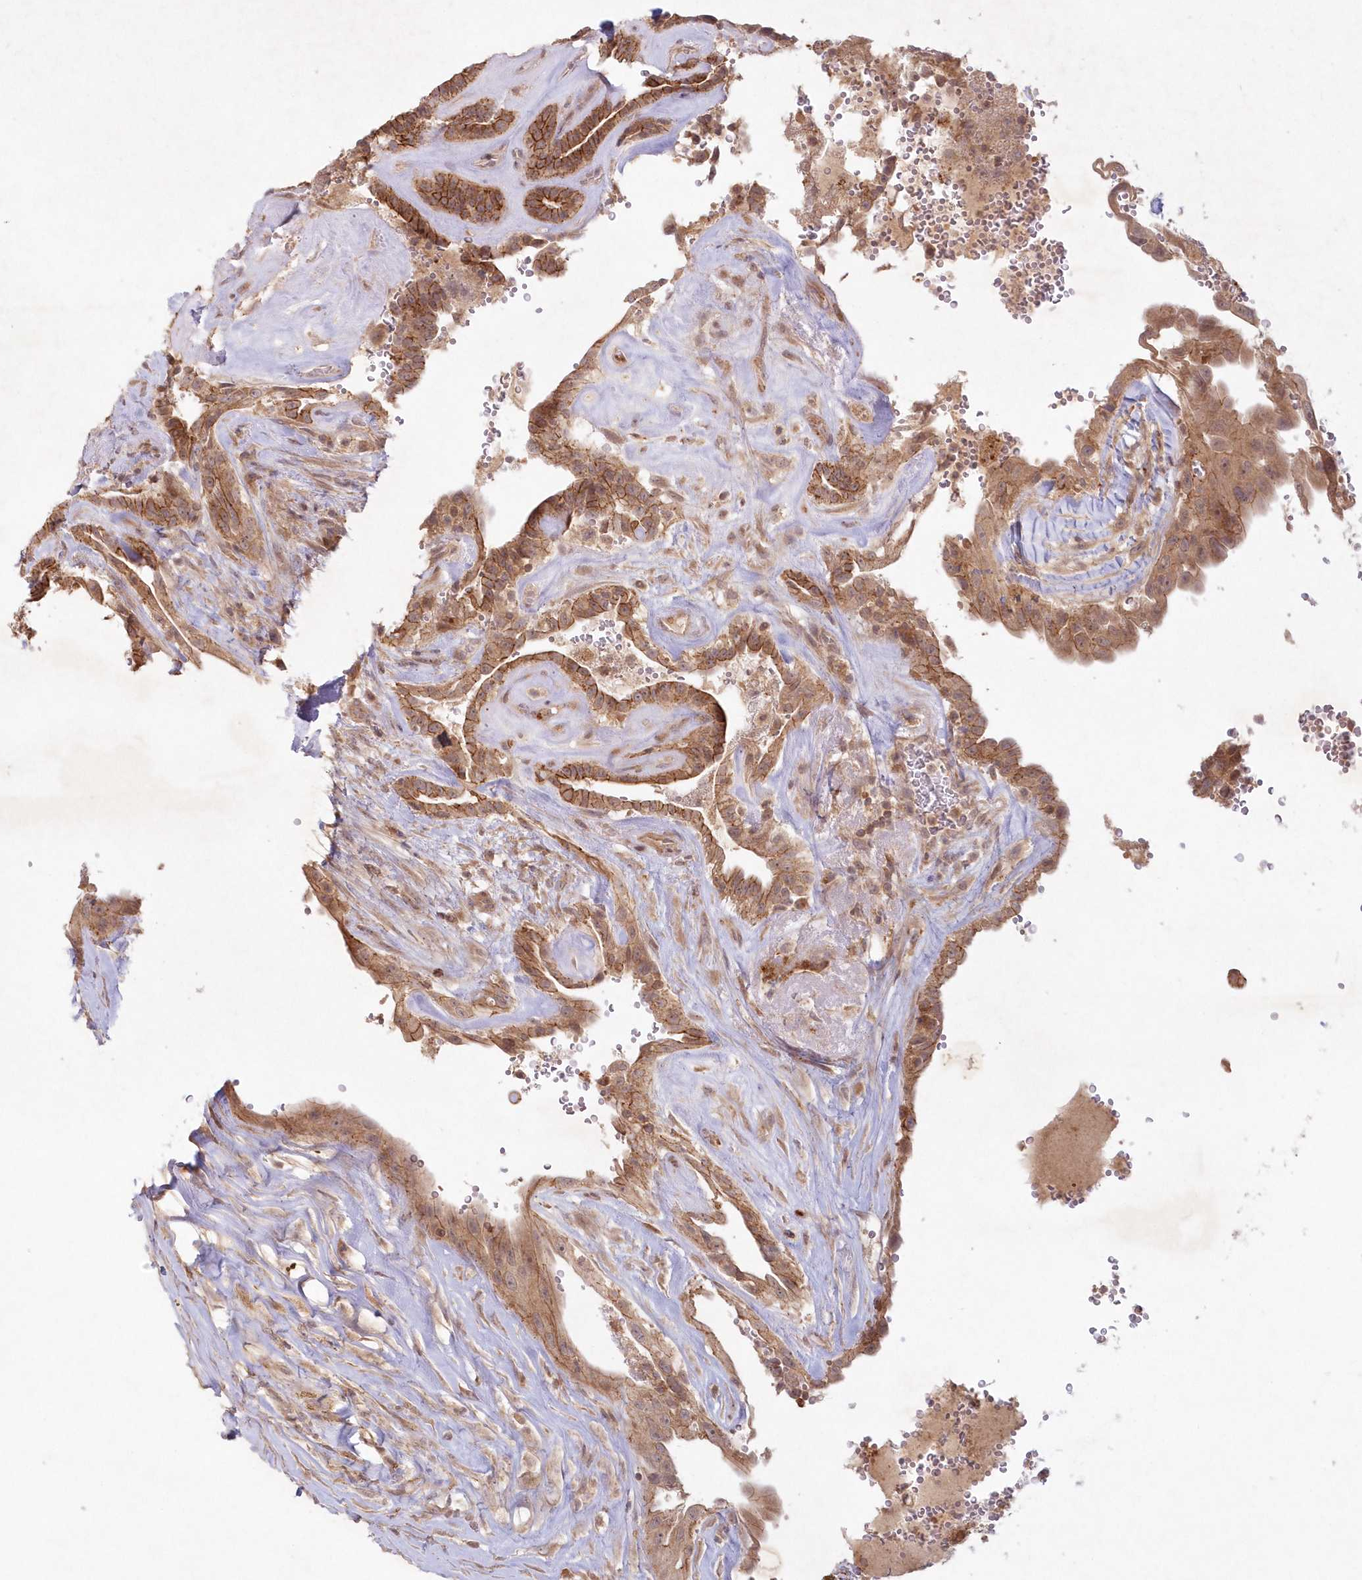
{"staining": {"intensity": "moderate", "quantity": ">75%", "location": "cytoplasmic/membranous"}, "tissue": "thyroid cancer", "cell_type": "Tumor cells", "image_type": "cancer", "snomed": [{"axis": "morphology", "description": "Papillary adenocarcinoma, NOS"}, {"axis": "topography", "description": "Thyroid gland"}], "caption": "This image displays thyroid cancer stained with immunohistochemistry (IHC) to label a protein in brown. The cytoplasmic/membranous of tumor cells show moderate positivity for the protein. Nuclei are counter-stained blue.", "gene": "TOGARAM2", "patient": {"sex": "male", "age": 77}}